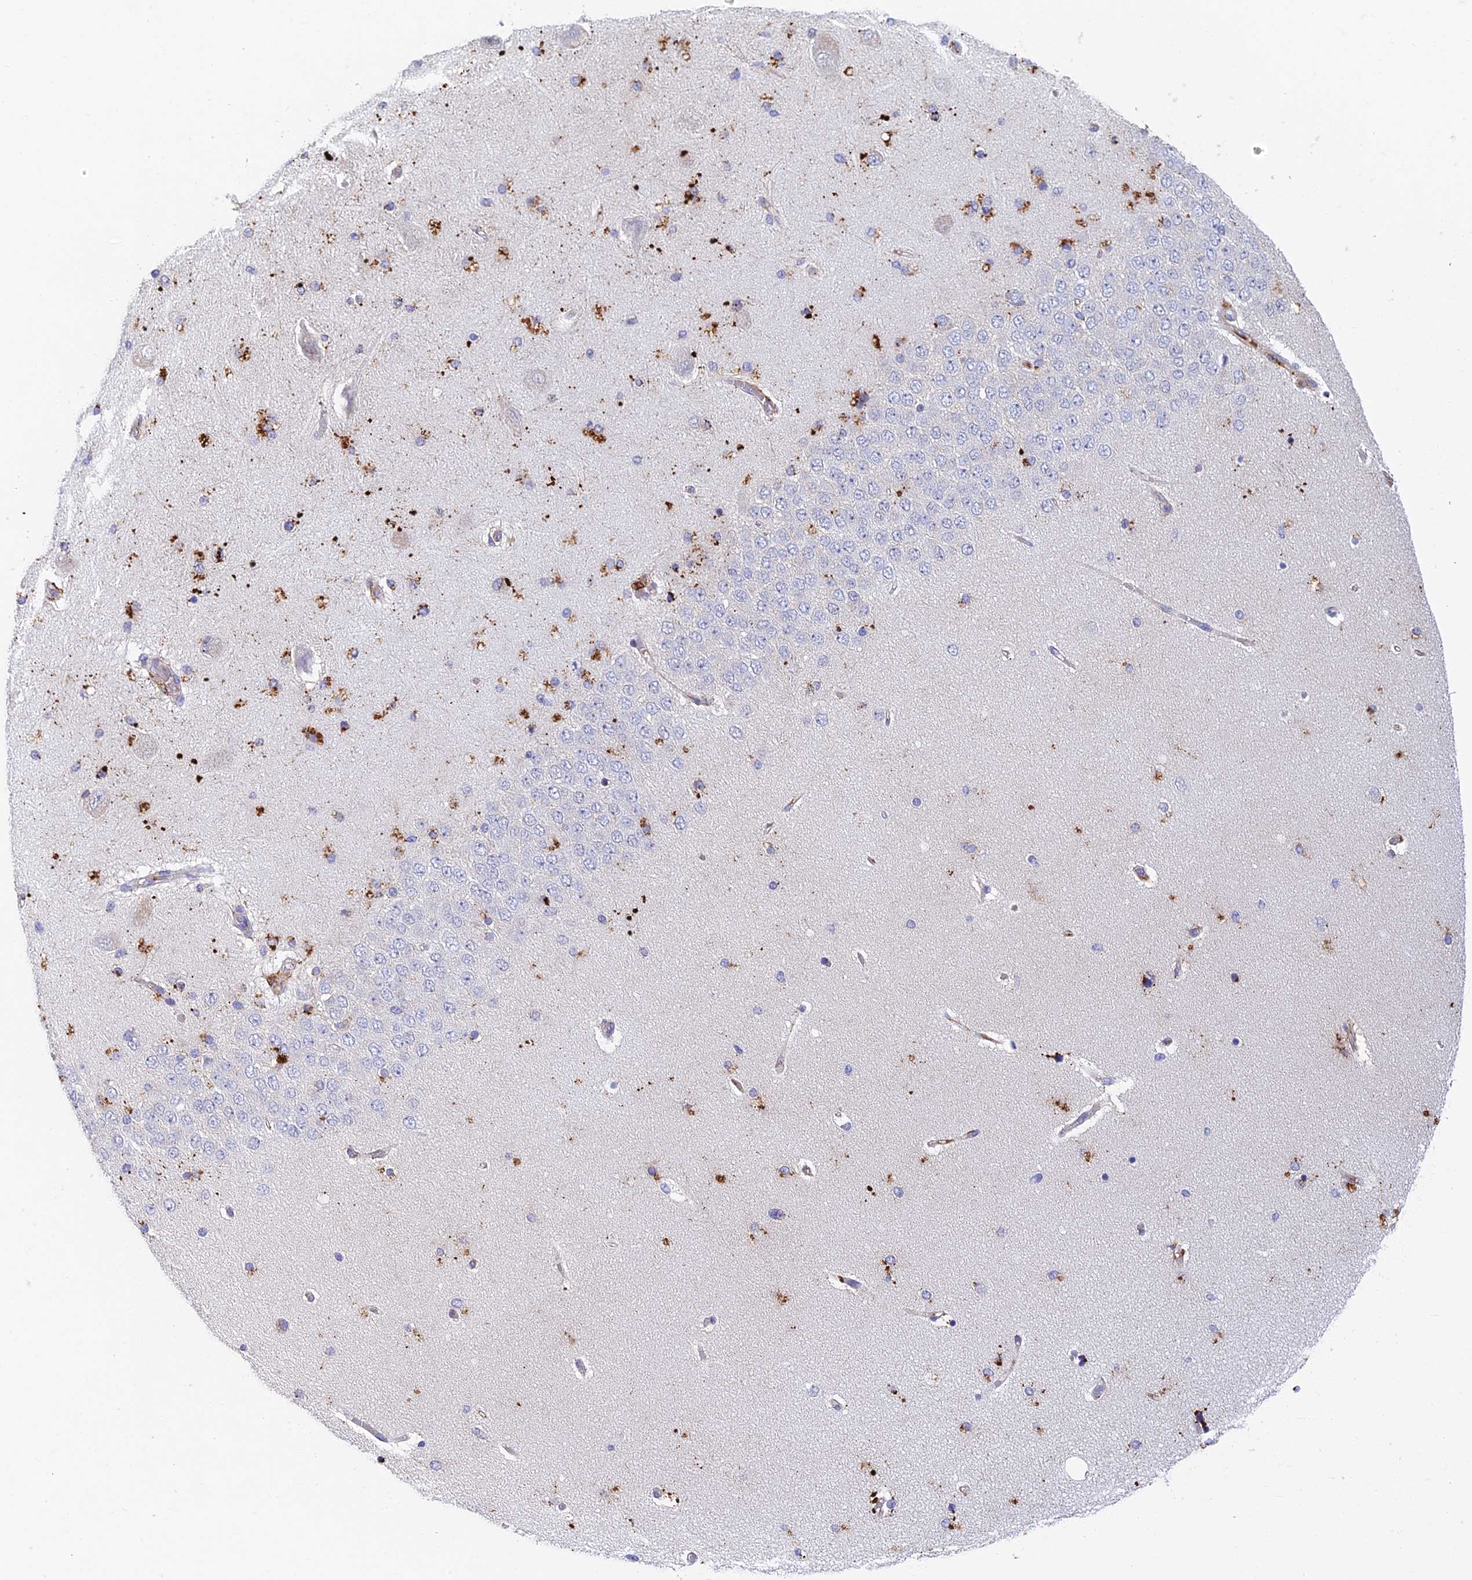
{"staining": {"intensity": "strong", "quantity": "<25%", "location": "cytoplasmic/membranous"}, "tissue": "hippocampus", "cell_type": "Glial cells", "image_type": "normal", "snomed": [{"axis": "morphology", "description": "Normal tissue, NOS"}, {"axis": "topography", "description": "Hippocampus"}], "caption": "This is a photomicrograph of immunohistochemistry (IHC) staining of unremarkable hippocampus, which shows strong staining in the cytoplasmic/membranous of glial cells.", "gene": "ADAMTS13", "patient": {"sex": "female", "age": 54}}